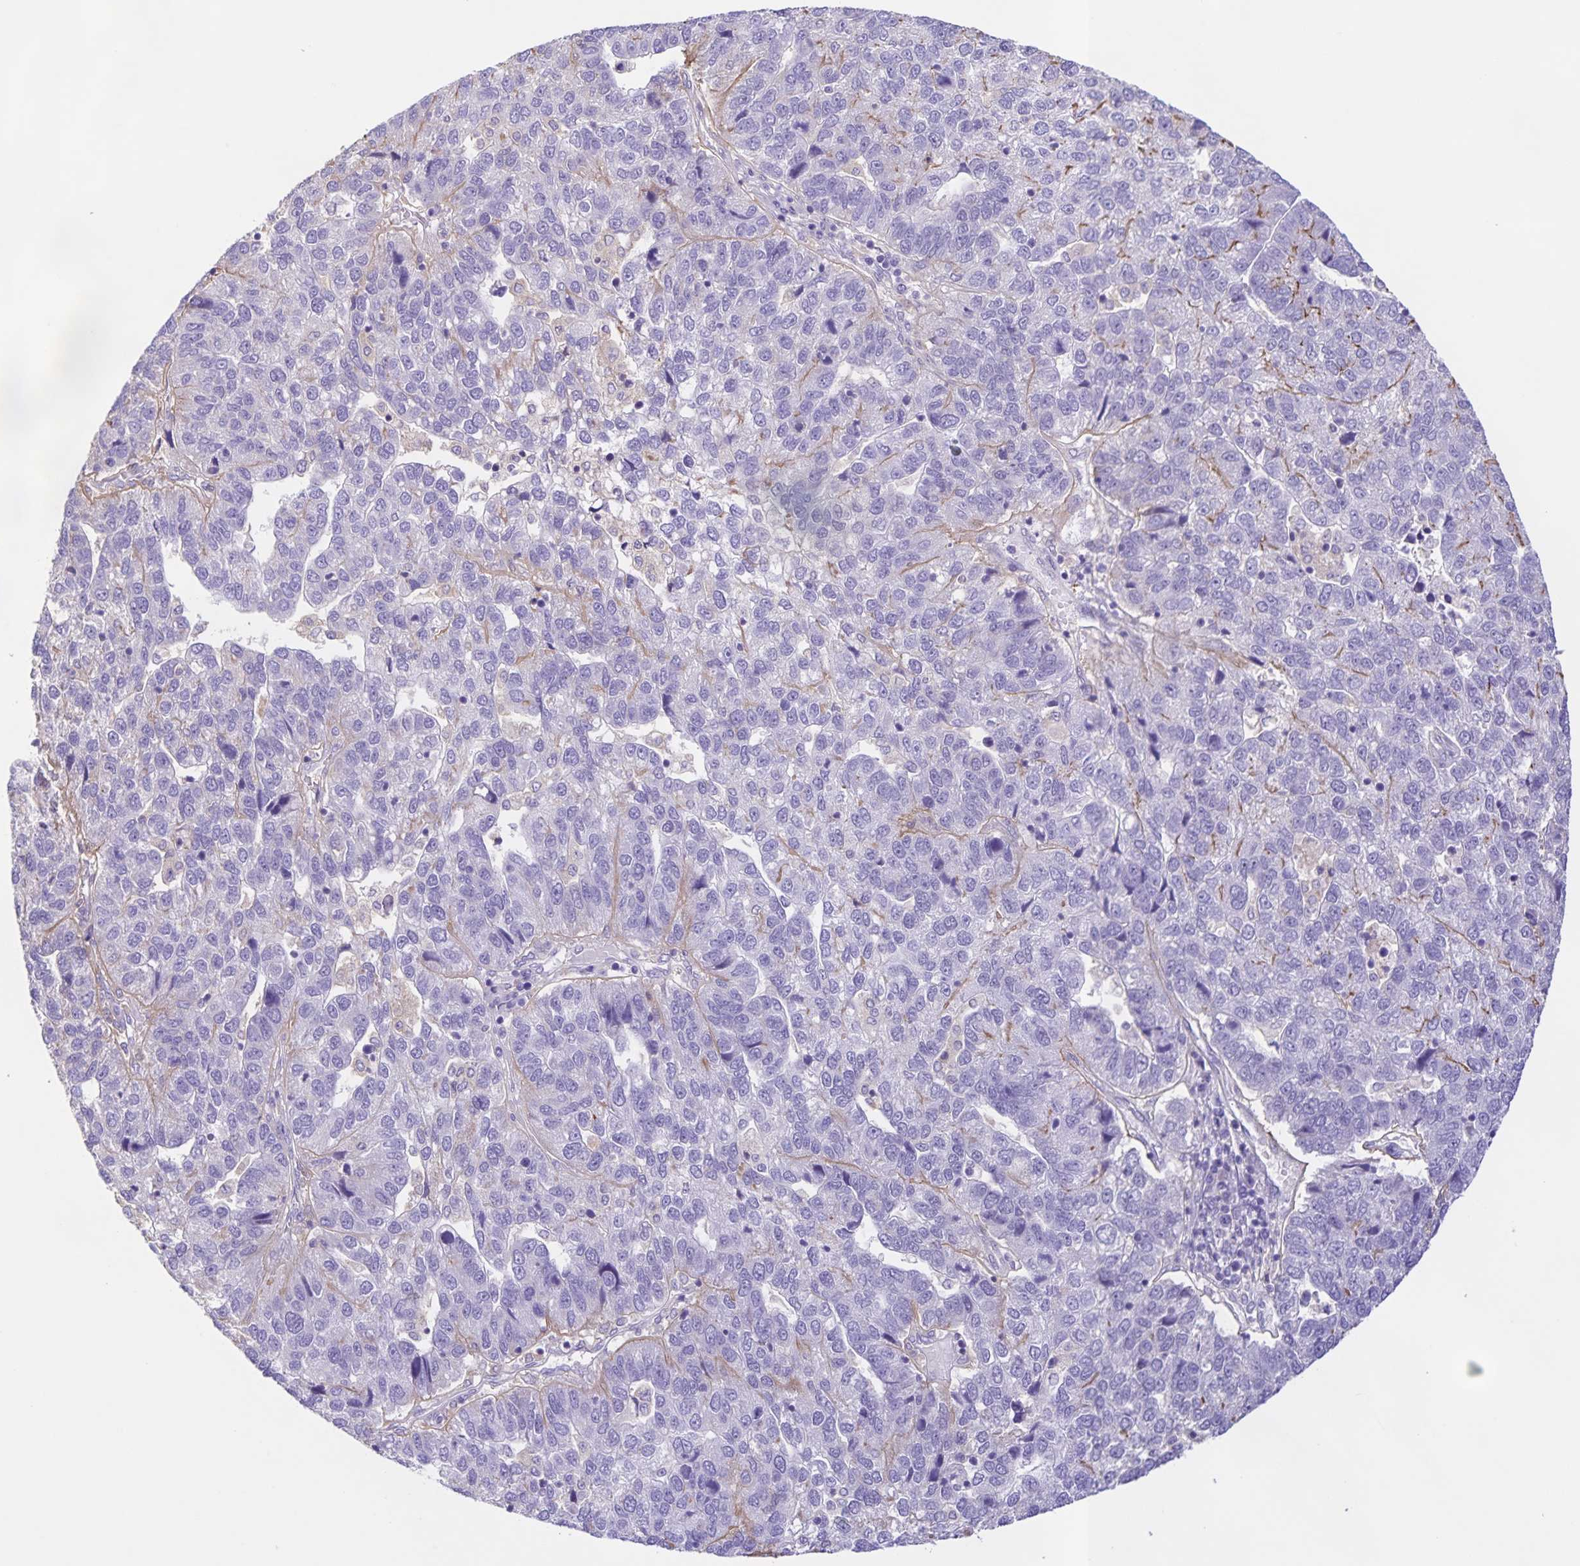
{"staining": {"intensity": "negative", "quantity": "none", "location": "none"}, "tissue": "pancreatic cancer", "cell_type": "Tumor cells", "image_type": "cancer", "snomed": [{"axis": "morphology", "description": "Adenocarcinoma, NOS"}, {"axis": "topography", "description": "Pancreas"}], "caption": "High magnification brightfield microscopy of pancreatic cancer (adenocarcinoma) stained with DAB (3,3'-diaminobenzidine) (brown) and counterstained with hematoxylin (blue): tumor cells show no significant positivity. (DAB IHC visualized using brightfield microscopy, high magnification).", "gene": "BOLL", "patient": {"sex": "female", "age": 61}}